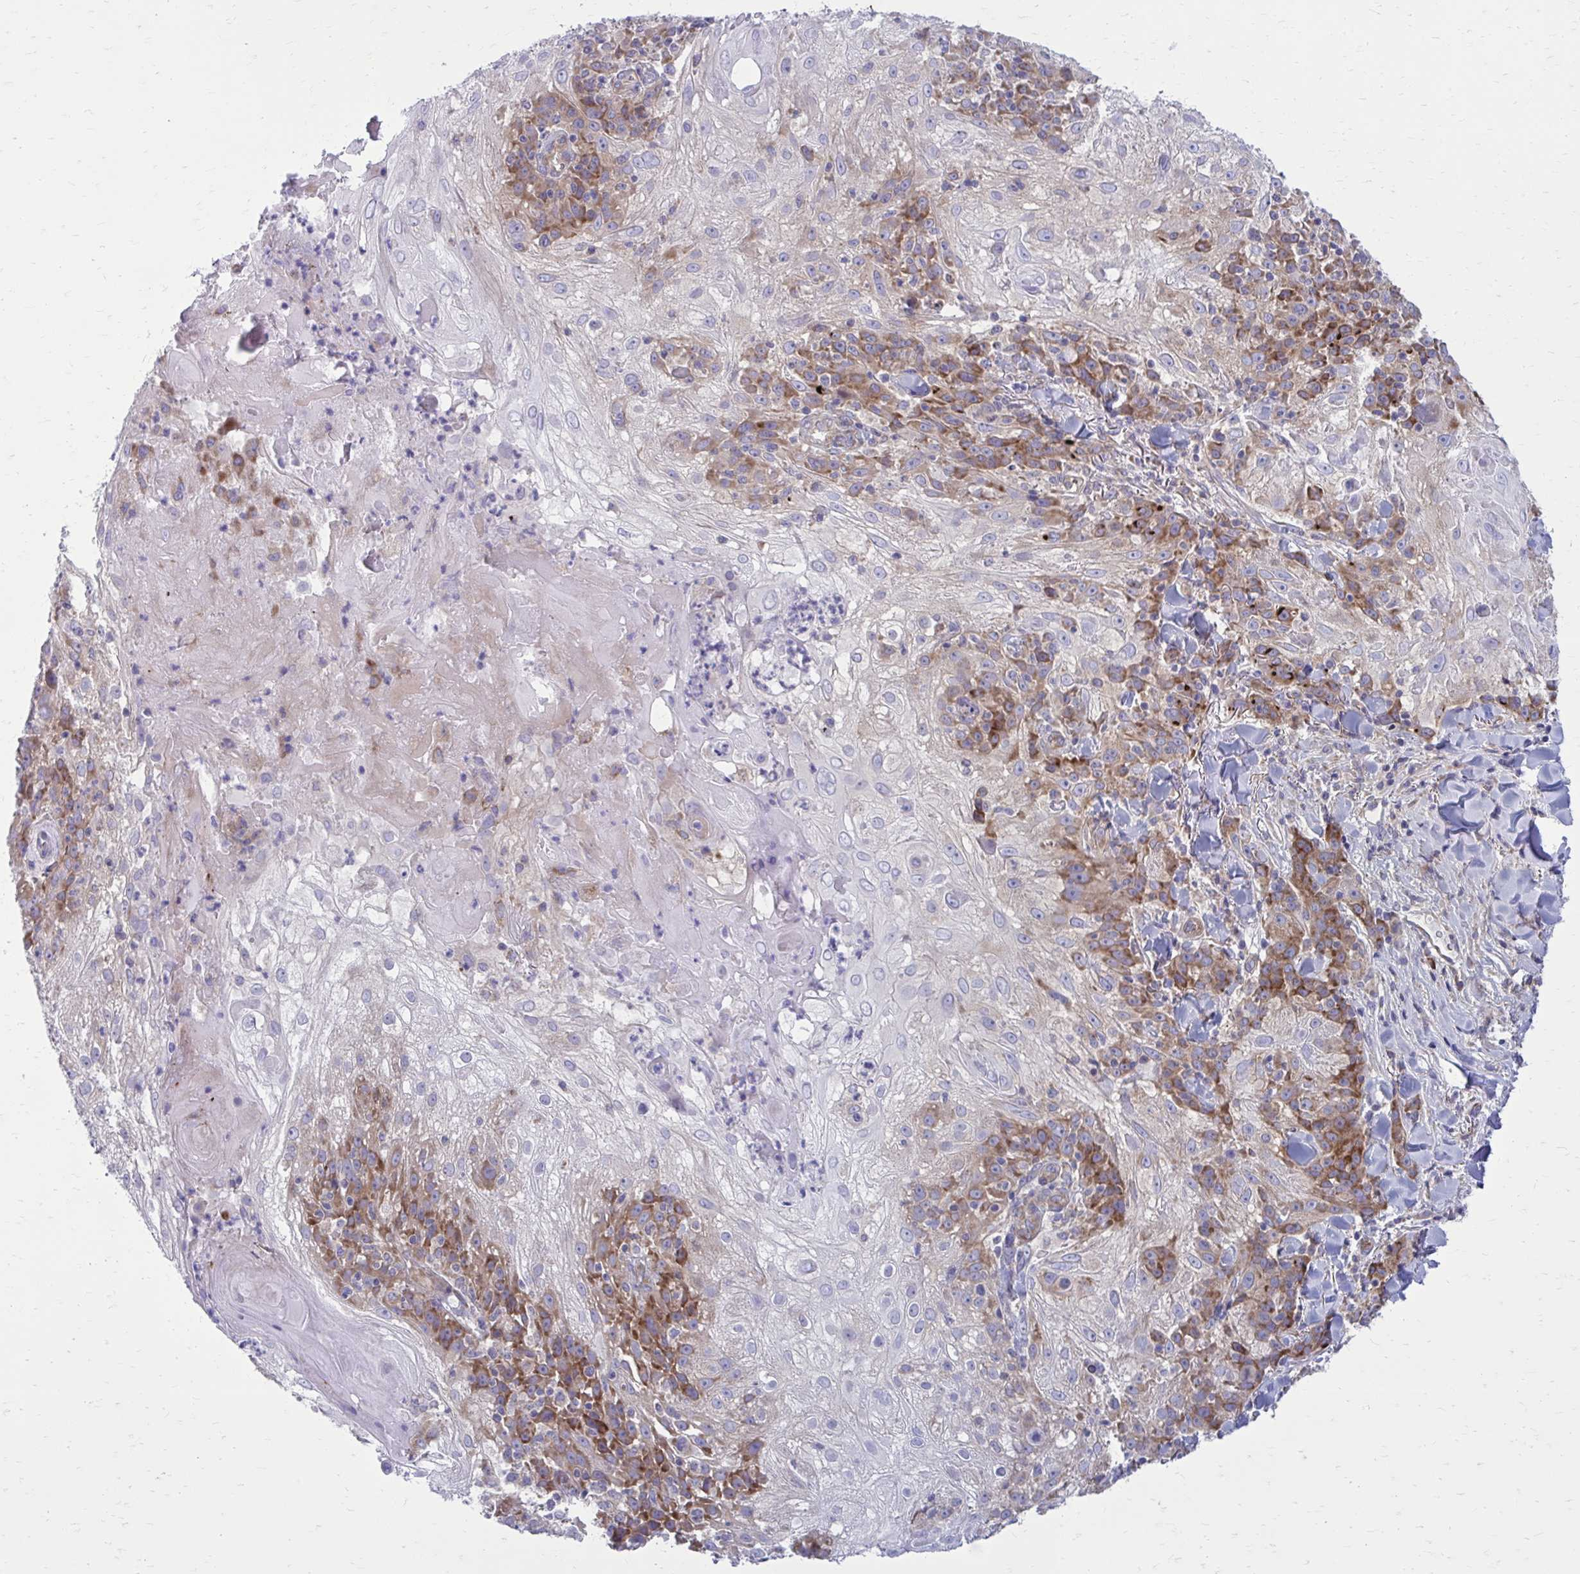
{"staining": {"intensity": "moderate", "quantity": "25%-75%", "location": "cytoplasmic/membranous"}, "tissue": "skin cancer", "cell_type": "Tumor cells", "image_type": "cancer", "snomed": [{"axis": "morphology", "description": "Normal tissue, NOS"}, {"axis": "morphology", "description": "Squamous cell carcinoma, NOS"}, {"axis": "topography", "description": "Skin"}], "caption": "Protein expression analysis of skin cancer demonstrates moderate cytoplasmic/membranous positivity in approximately 25%-75% of tumor cells.", "gene": "GIGYF2", "patient": {"sex": "female", "age": 83}}